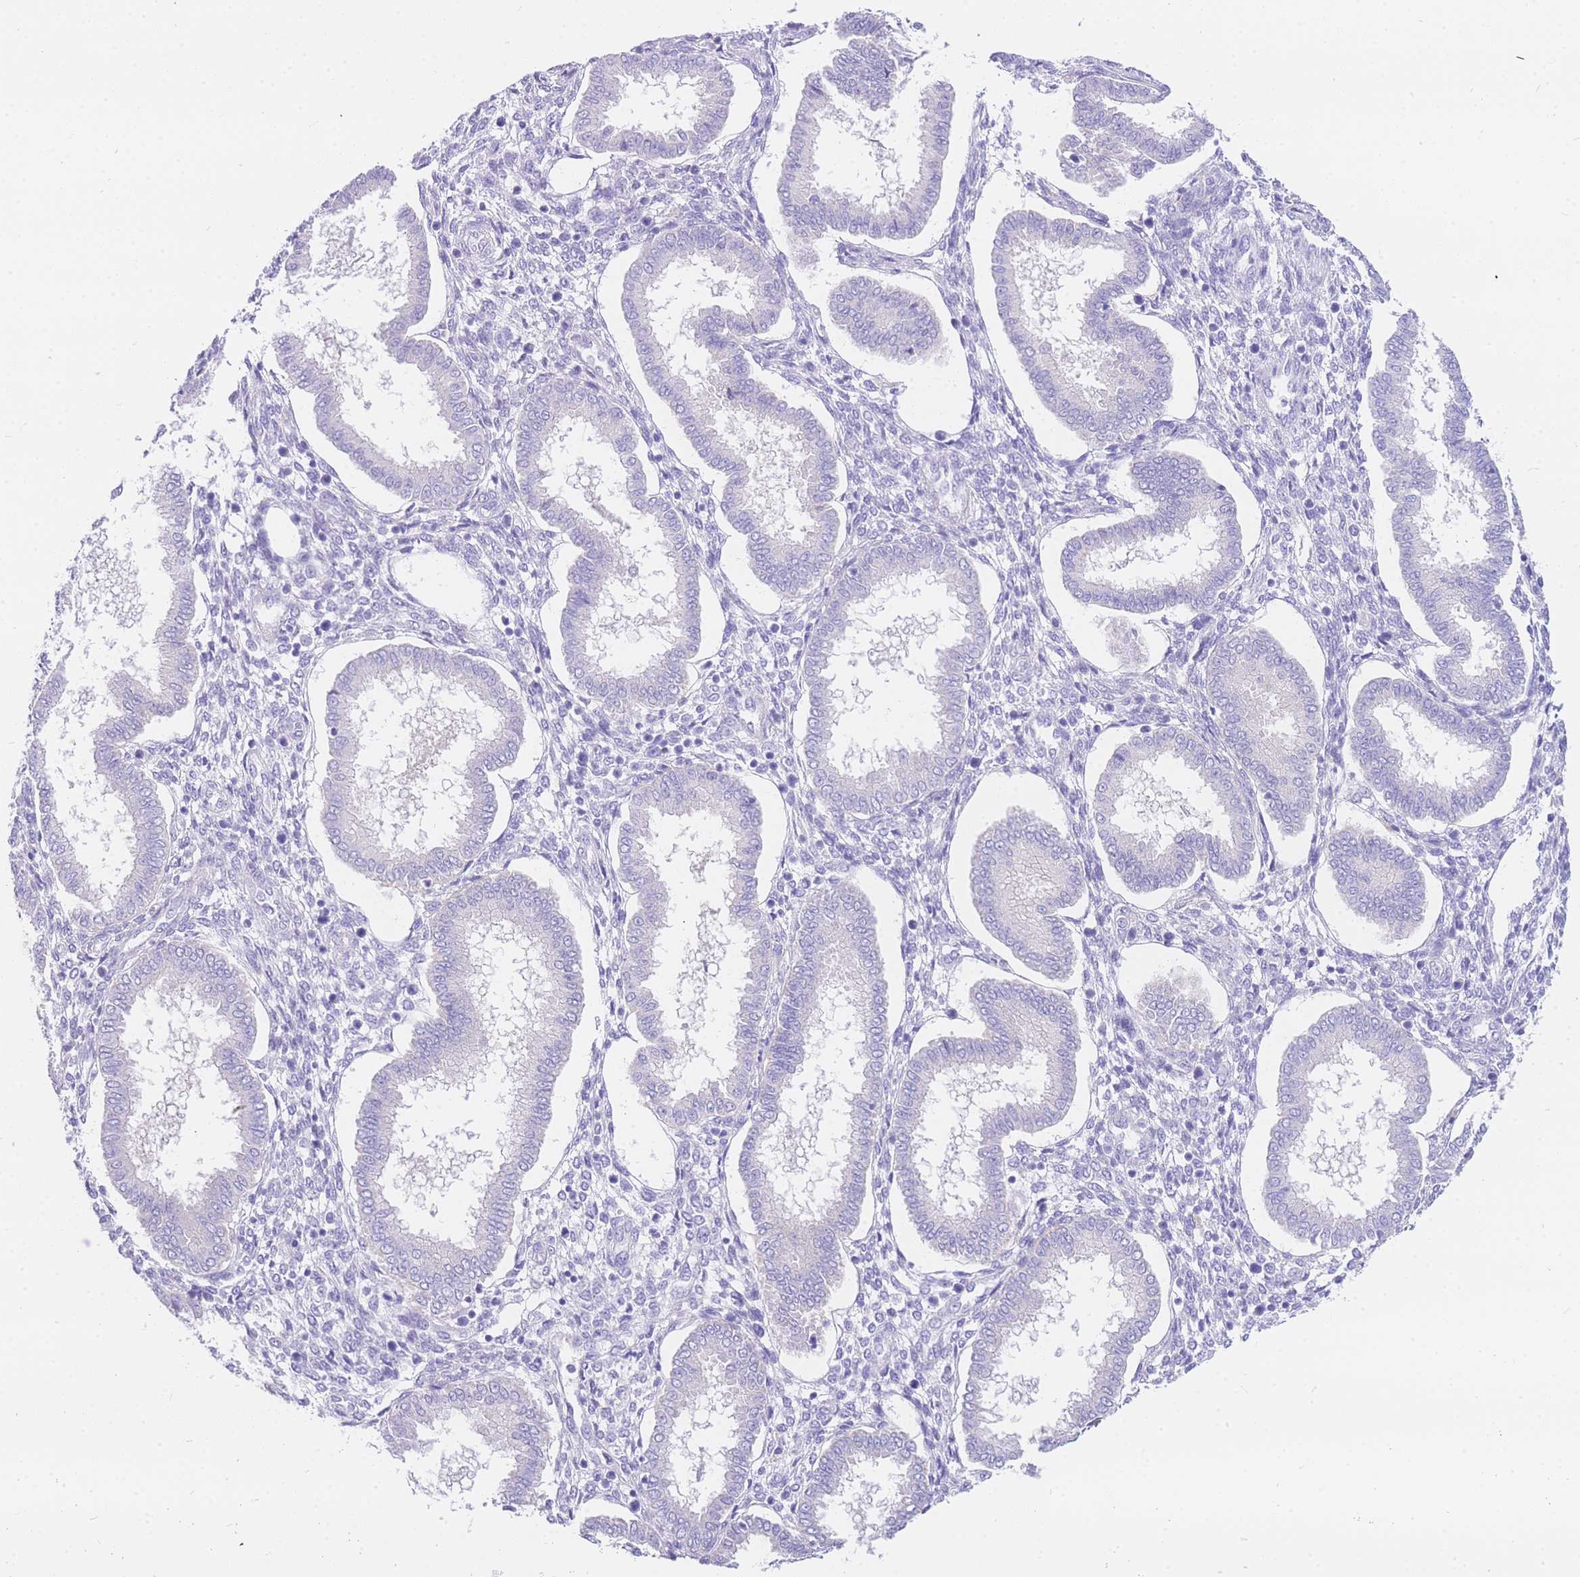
{"staining": {"intensity": "negative", "quantity": "none", "location": "none"}, "tissue": "endometrium", "cell_type": "Cells in endometrial stroma", "image_type": "normal", "snomed": [{"axis": "morphology", "description": "Normal tissue, NOS"}, {"axis": "topography", "description": "Endometrium"}], "caption": "Immunohistochemistry (IHC) of benign endometrium displays no expression in cells in endometrial stroma.", "gene": "UPK1A", "patient": {"sex": "female", "age": 24}}